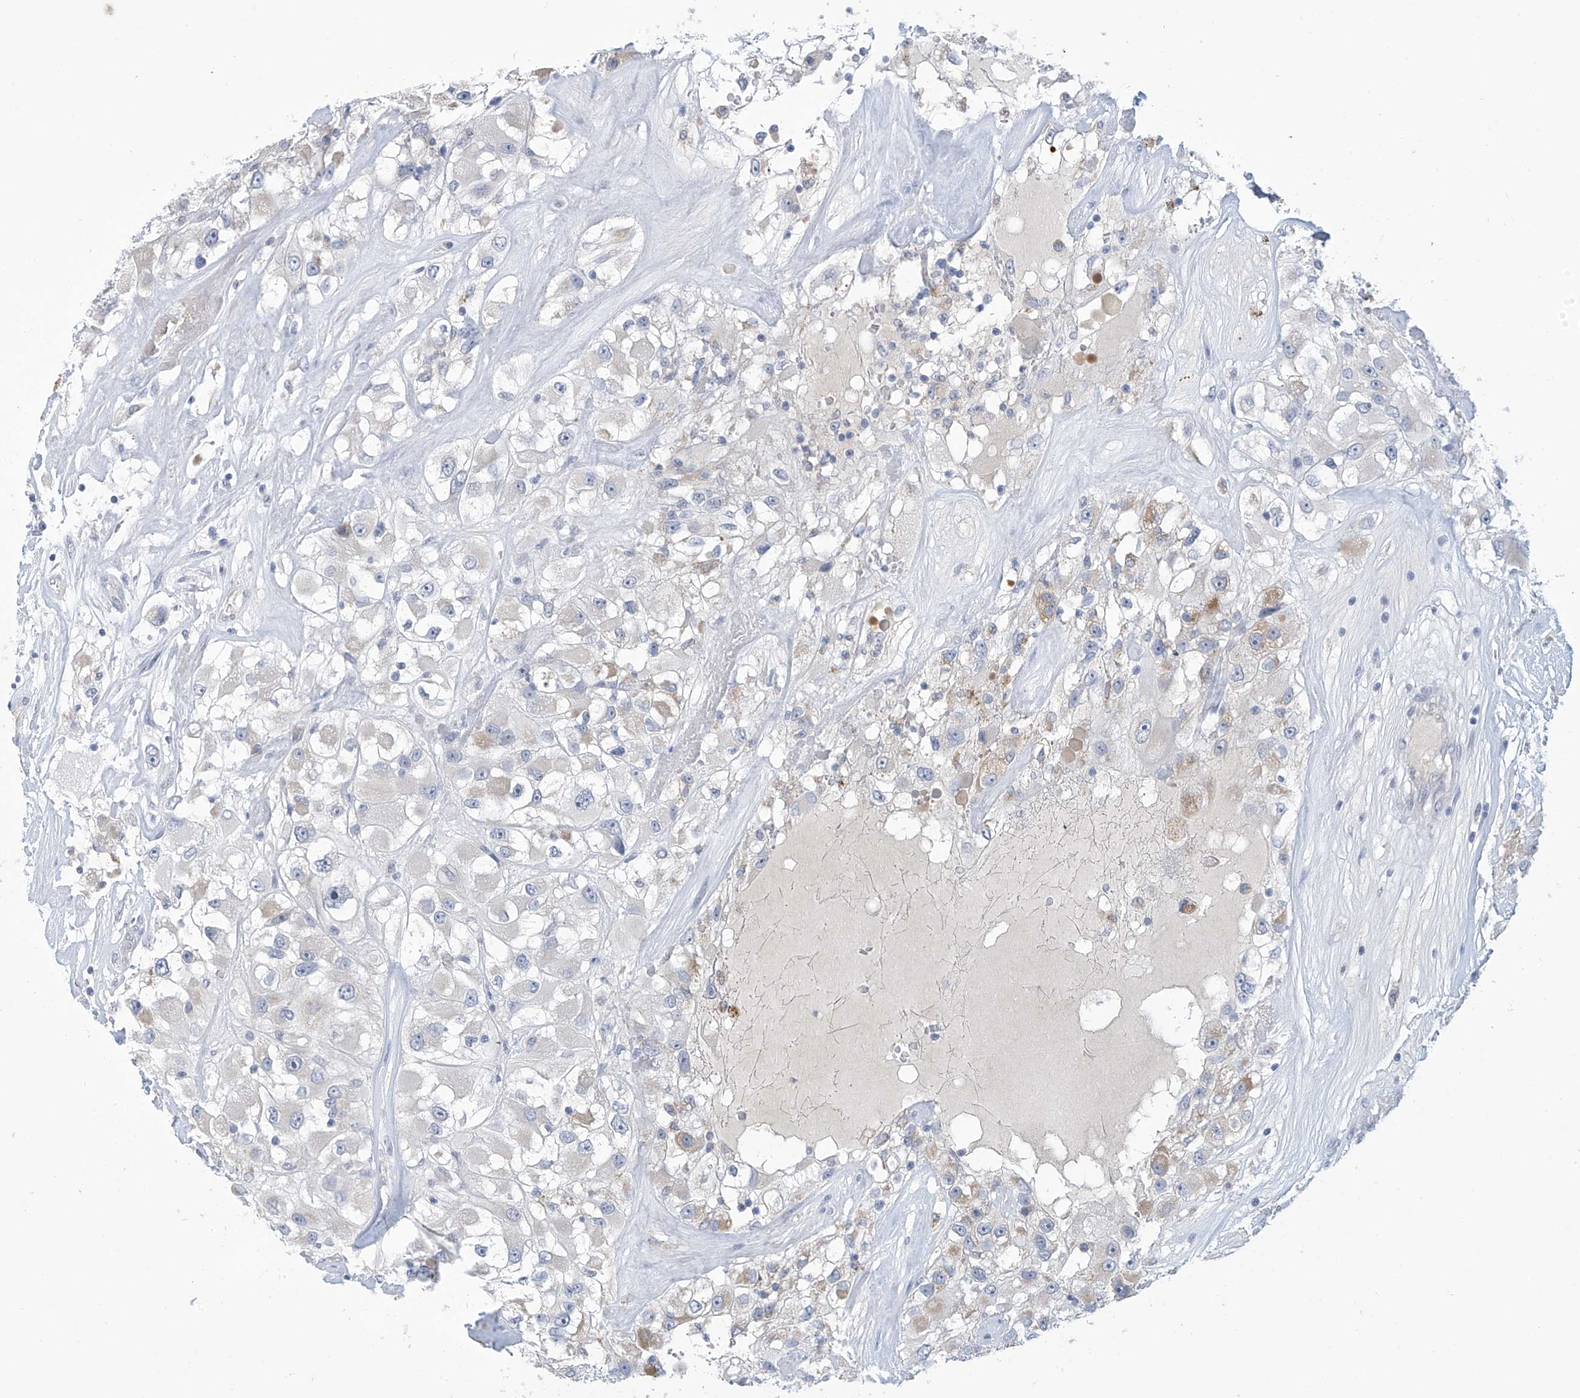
{"staining": {"intensity": "negative", "quantity": "none", "location": "none"}, "tissue": "renal cancer", "cell_type": "Tumor cells", "image_type": "cancer", "snomed": [{"axis": "morphology", "description": "Adenocarcinoma, NOS"}, {"axis": "topography", "description": "Kidney"}], "caption": "A high-resolution histopathology image shows immunohistochemistry (IHC) staining of adenocarcinoma (renal), which demonstrates no significant expression in tumor cells.", "gene": "IBA57", "patient": {"sex": "female", "age": 52}}